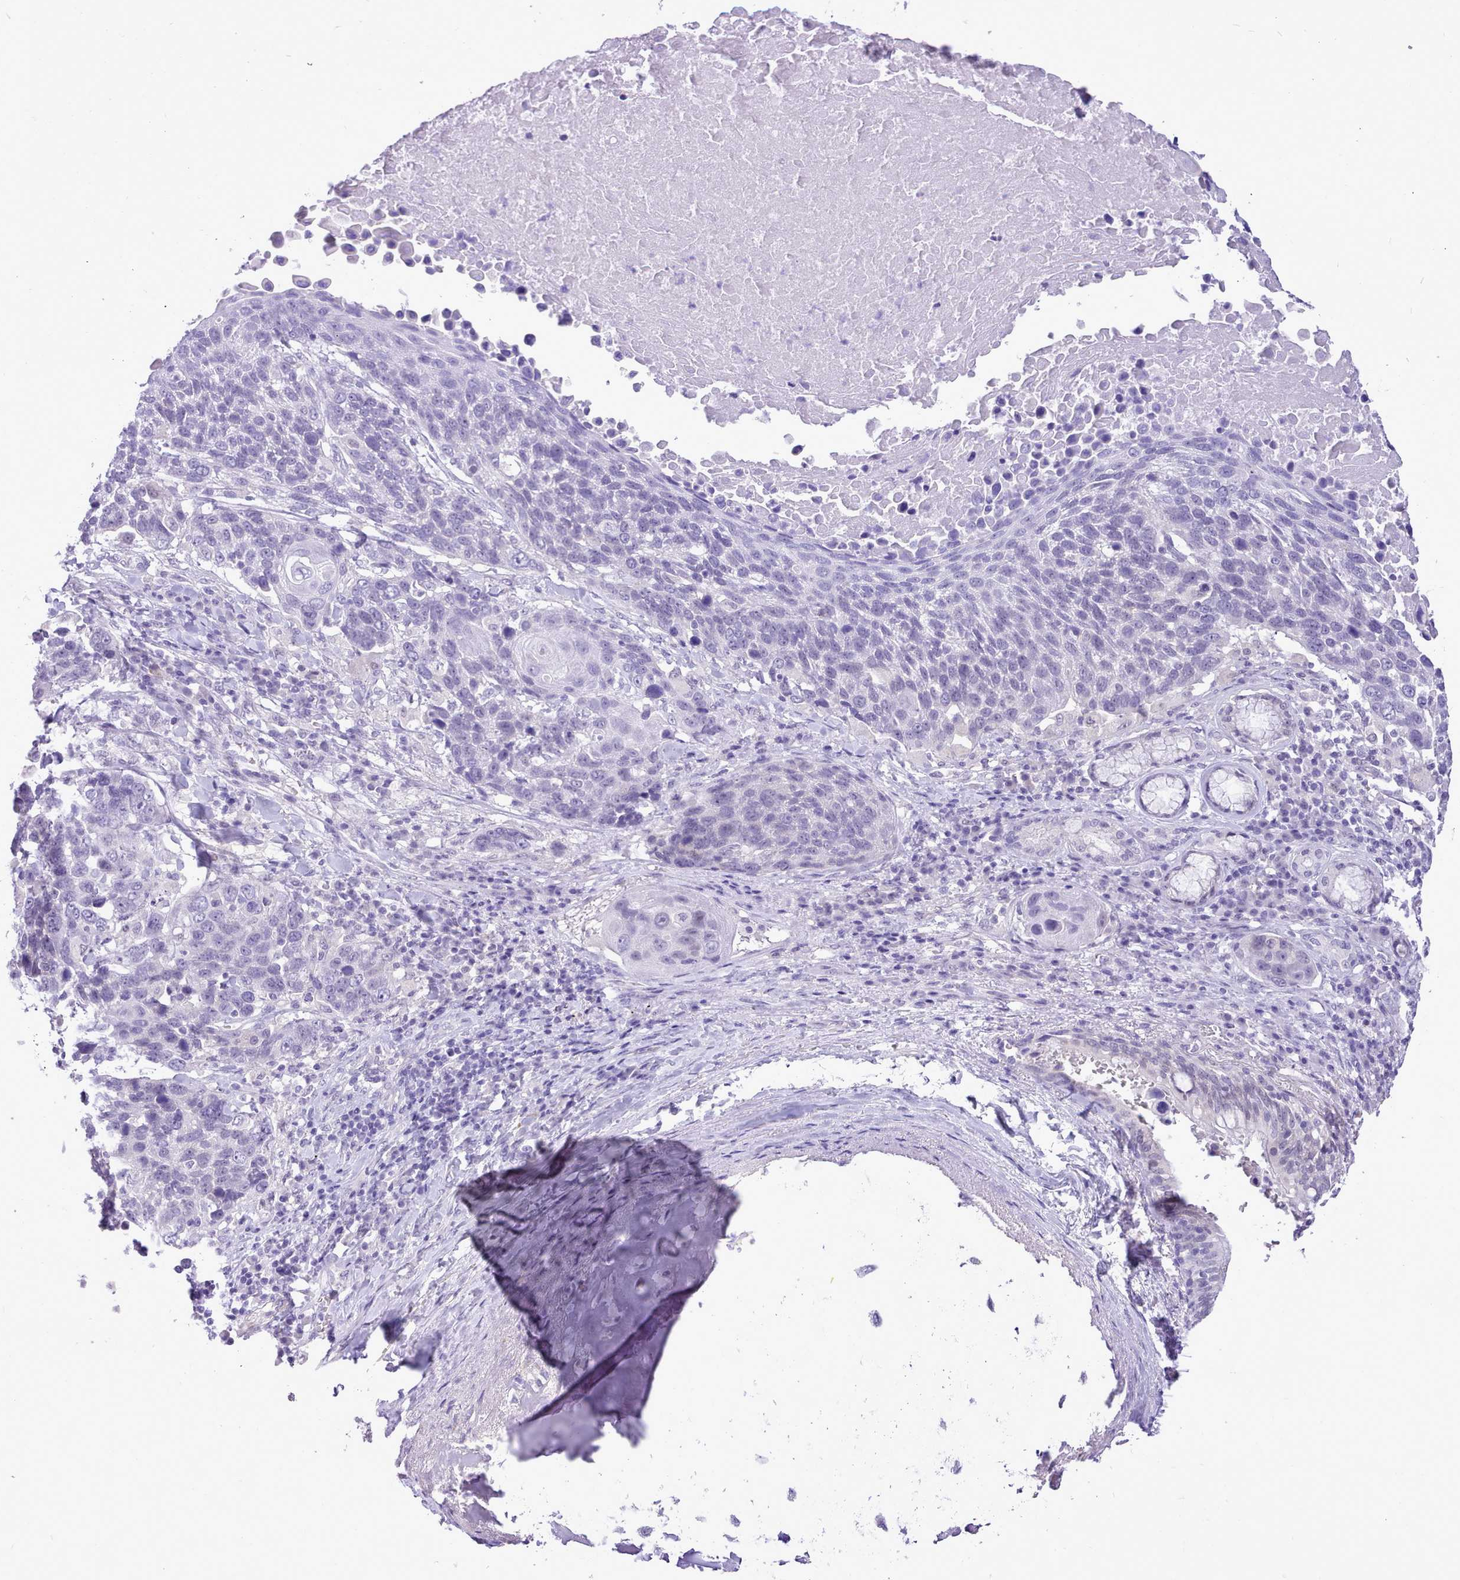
{"staining": {"intensity": "negative", "quantity": "none", "location": "none"}, "tissue": "lung cancer", "cell_type": "Tumor cells", "image_type": "cancer", "snomed": [{"axis": "morphology", "description": "Squamous cell carcinoma, NOS"}, {"axis": "topography", "description": "Lung"}], "caption": "Immunohistochemistry (IHC) image of human lung cancer stained for a protein (brown), which reveals no staining in tumor cells.", "gene": "LRRC37A", "patient": {"sex": "male", "age": 66}}